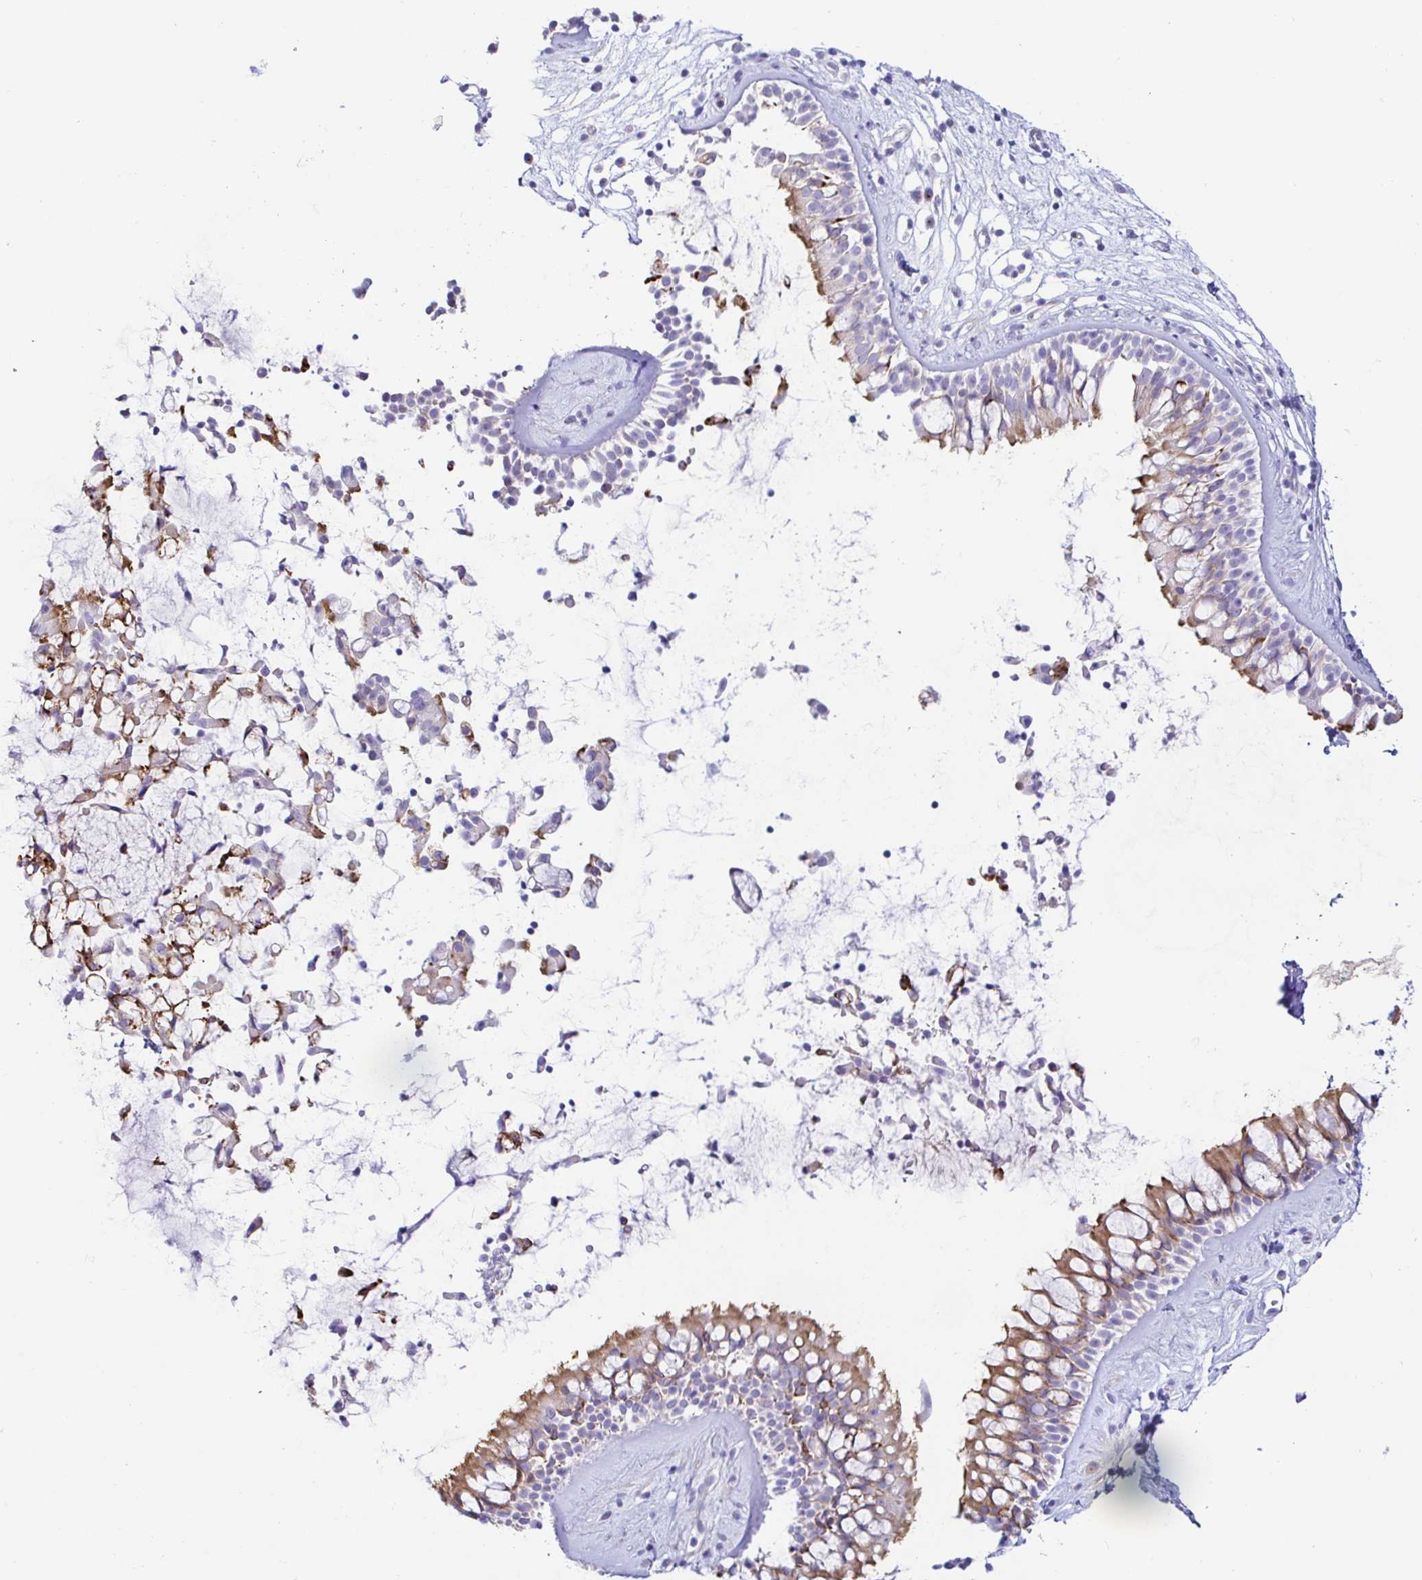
{"staining": {"intensity": "moderate", "quantity": "<25%", "location": "cytoplasmic/membranous"}, "tissue": "nasopharynx", "cell_type": "Respiratory epithelial cells", "image_type": "normal", "snomed": [{"axis": "morphology", "description": "Normal tissue, NOS"}, {"axis": "topography", "description": "Nasopharynx"}], "caption": "A high-resolution micrograph shows immunohistochemistry (IHC) staining of benign nasopharynx, which demonstrates moderate cytoplasmic/membranous expression in about <25% of respiratory epithelial cells. The staining is performed using DAB (3,3'-diaminobenzidine) brown chromogen to label protein expression. The nuclei are counter-stained blue using hematoxylin.", "gene": "PINLYP", "patient": {"sex": "male", "age": 32}}